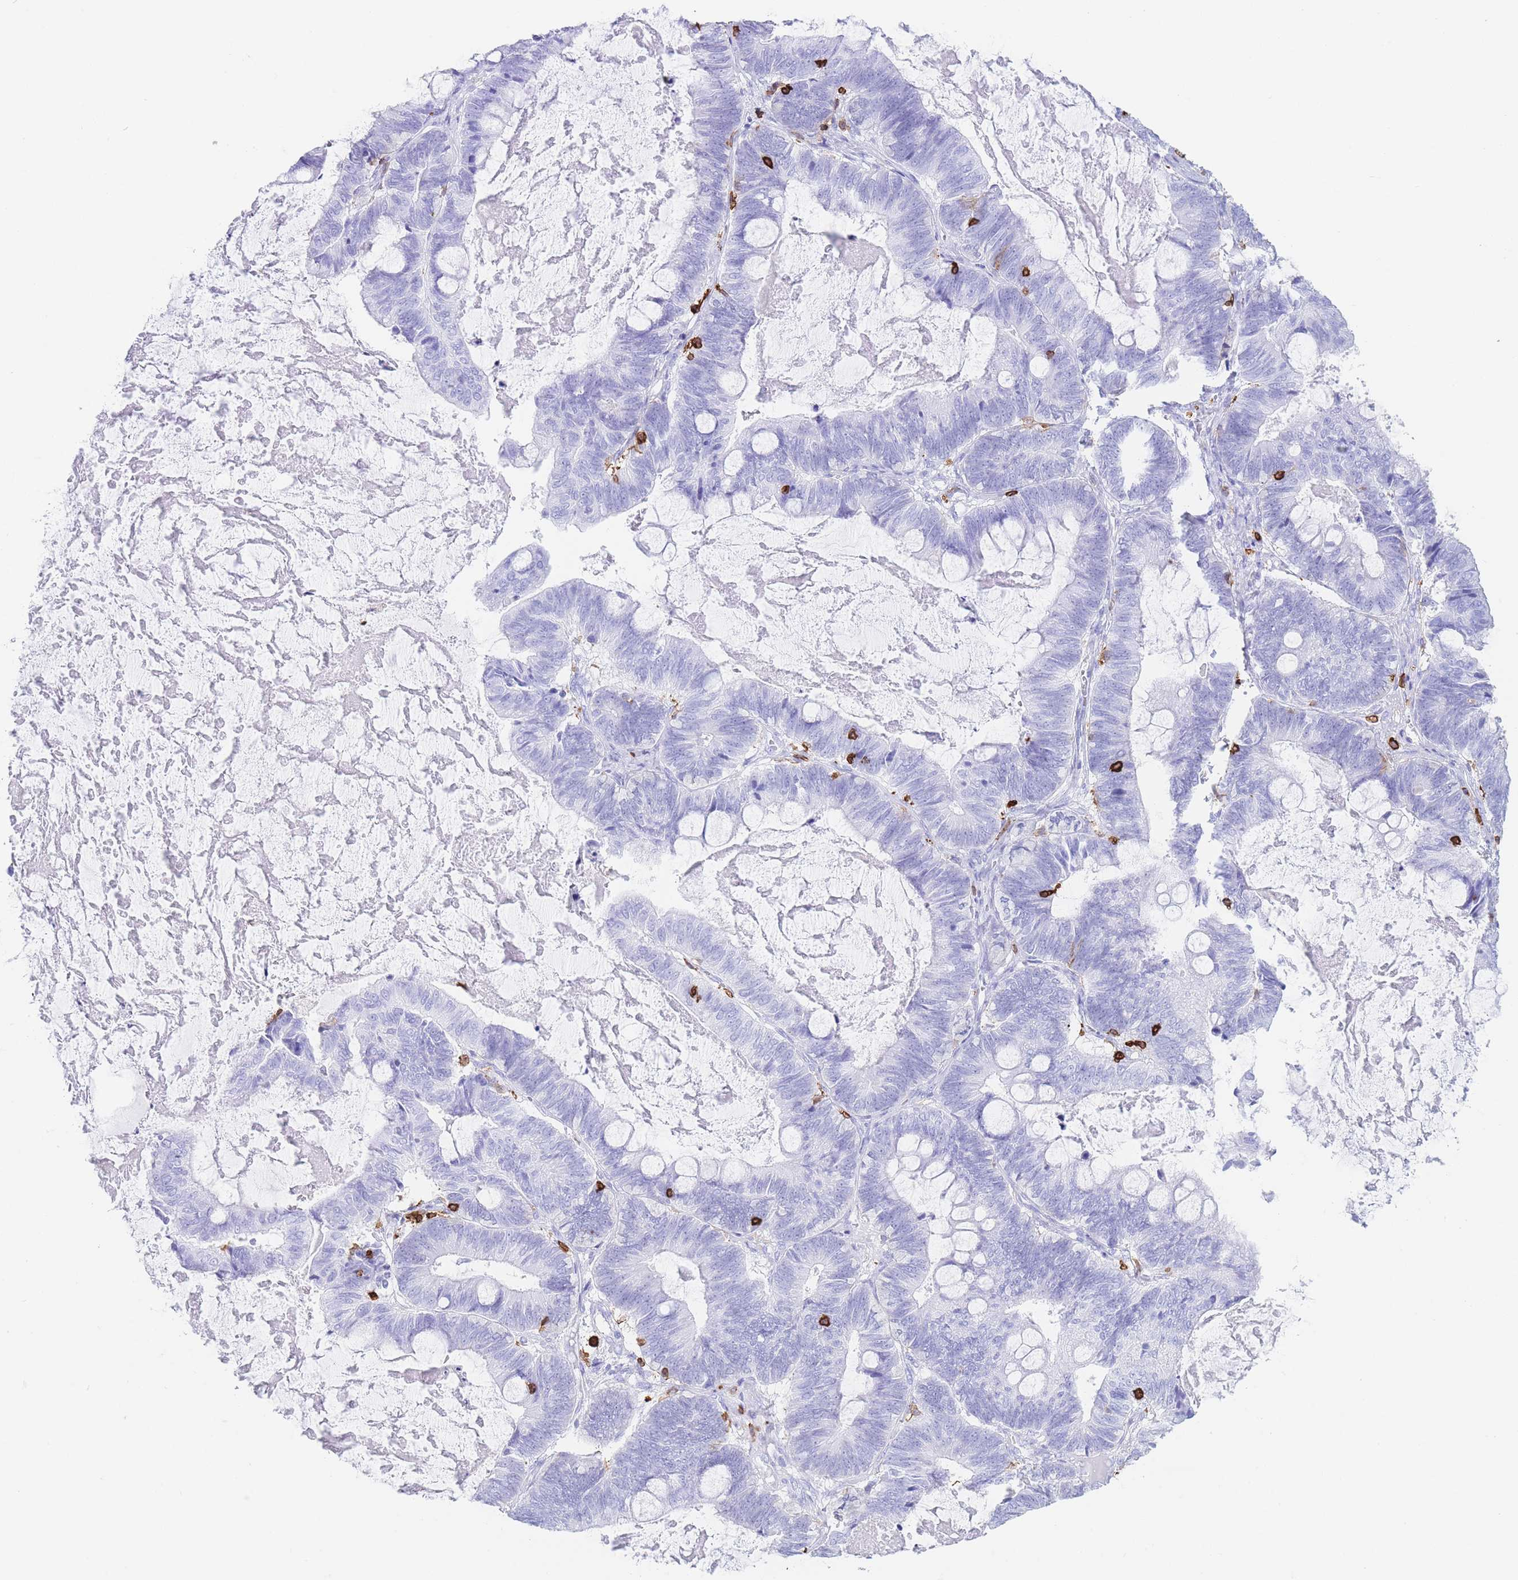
{"staining": {"intensity": "negative", "quantity": "none", "location": "none"}, "tissue": "ovarian cancer", "cell_type": "Tumor cells", "image_type": "cancer", "snomed": [{"axis": "morphology", "description": "Cystadenocarcinoma, mucinous, NOS"}, {"axis": "topography", "description": "Ovary"}], "caption": "Immunohistochemistry (IHC) of human mucinous cystadenocarcinoma (ovarian) reveals no expression in tumor cells.", "gene": "CORO1A", "patient": {"sex": "female", "age": 61}}